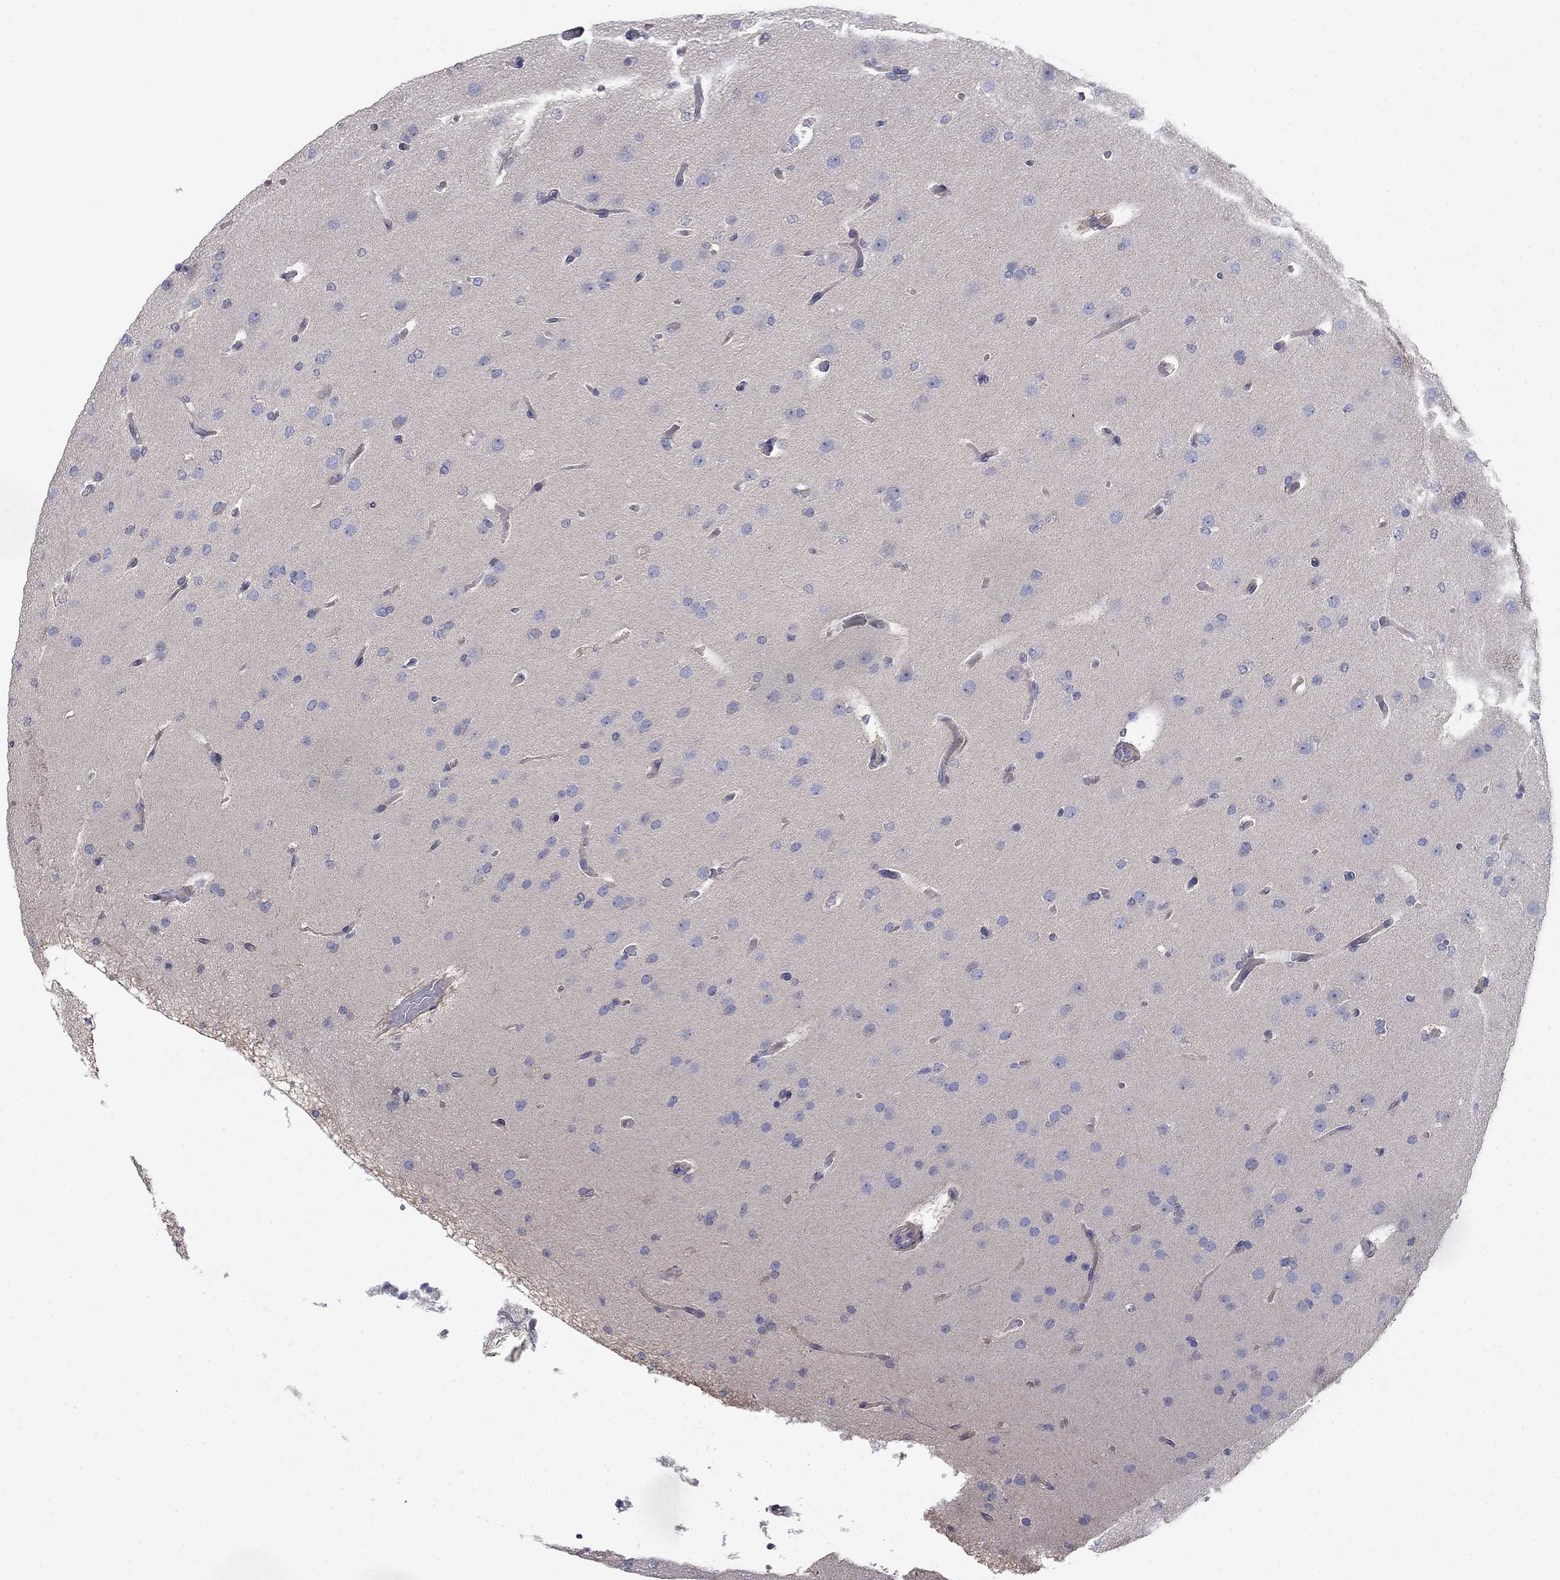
{"staining": {"intensity": "negative", "quantity": "none", "location": "none"}, "tissue": "glioma", "cell_type": "Tumor cells", "image_type": "cancer", "snomed": [{"axis": "morphology", "description": "Glioma, malignant, Low grade"}, {"axis": "topography", "description": "Brain"}], "caption": "This histopathology image is of malignant glioma (low-grade) stained with immunohistochemistry to label a protein in brown with the nuclei are counter-stained blue. There is no staining in tumor cells.", "gene": "GRK7", "patient": {"sex": "male", "age": 41}}